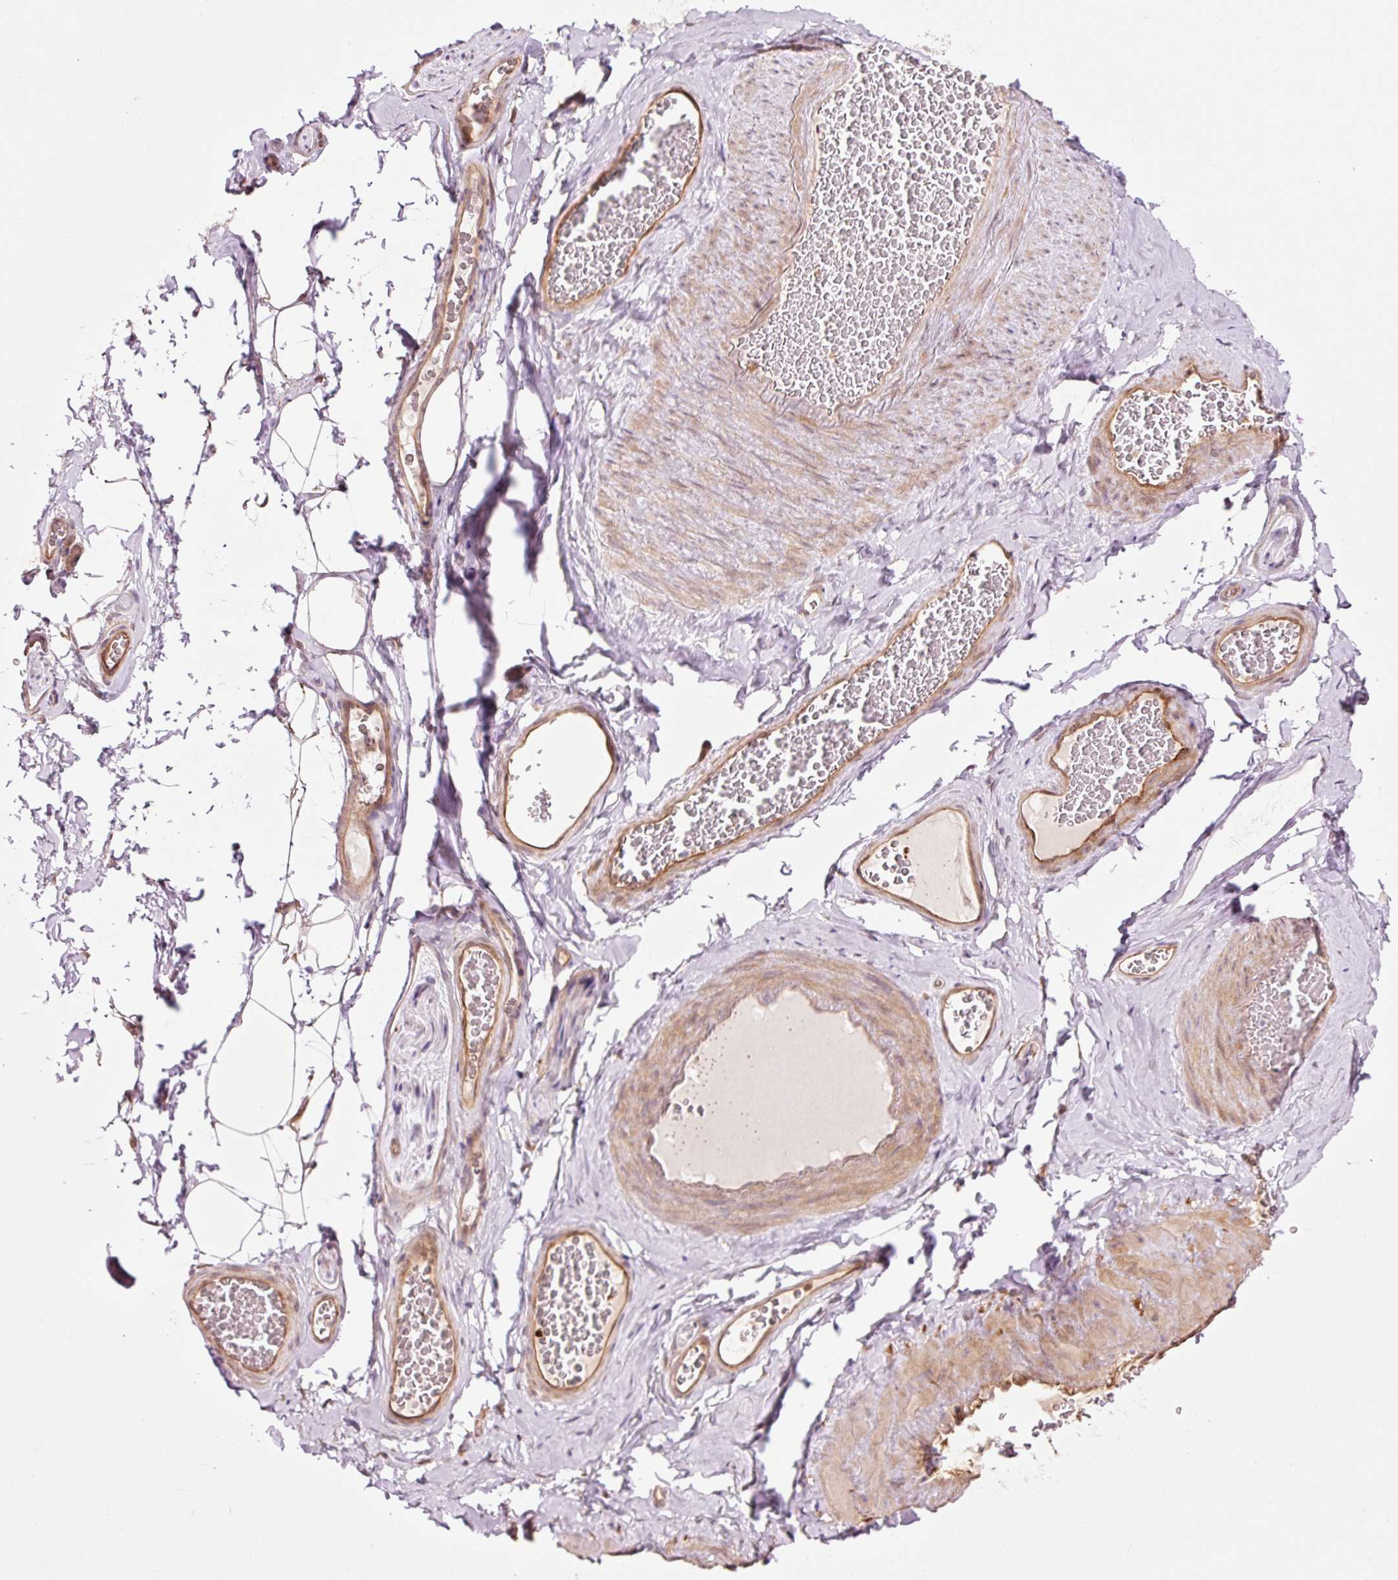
{"staining": {"intensity": "negative", "quantity": "none", "location": "none"}, "tissue": "adipose tissue", "cell_type": "Adipocytes", "image_type": "normal", "snomed": [{"axis": "morphology", "description": "Normal tissue, NOS"}, {"axis": "topography", "description": "Vascular tissue"}, {"axis": "topography", "description": "Peripheral nerve tissue"}], "caption": "Adipocytes show no significant protein expression in normal adipose tissue. (DAB (3,3'-diaminobenzidine) IHC with hematoxylin counter stain).", "gene": "FBXL14", "patient": {"sex": "male", "age": 41}}